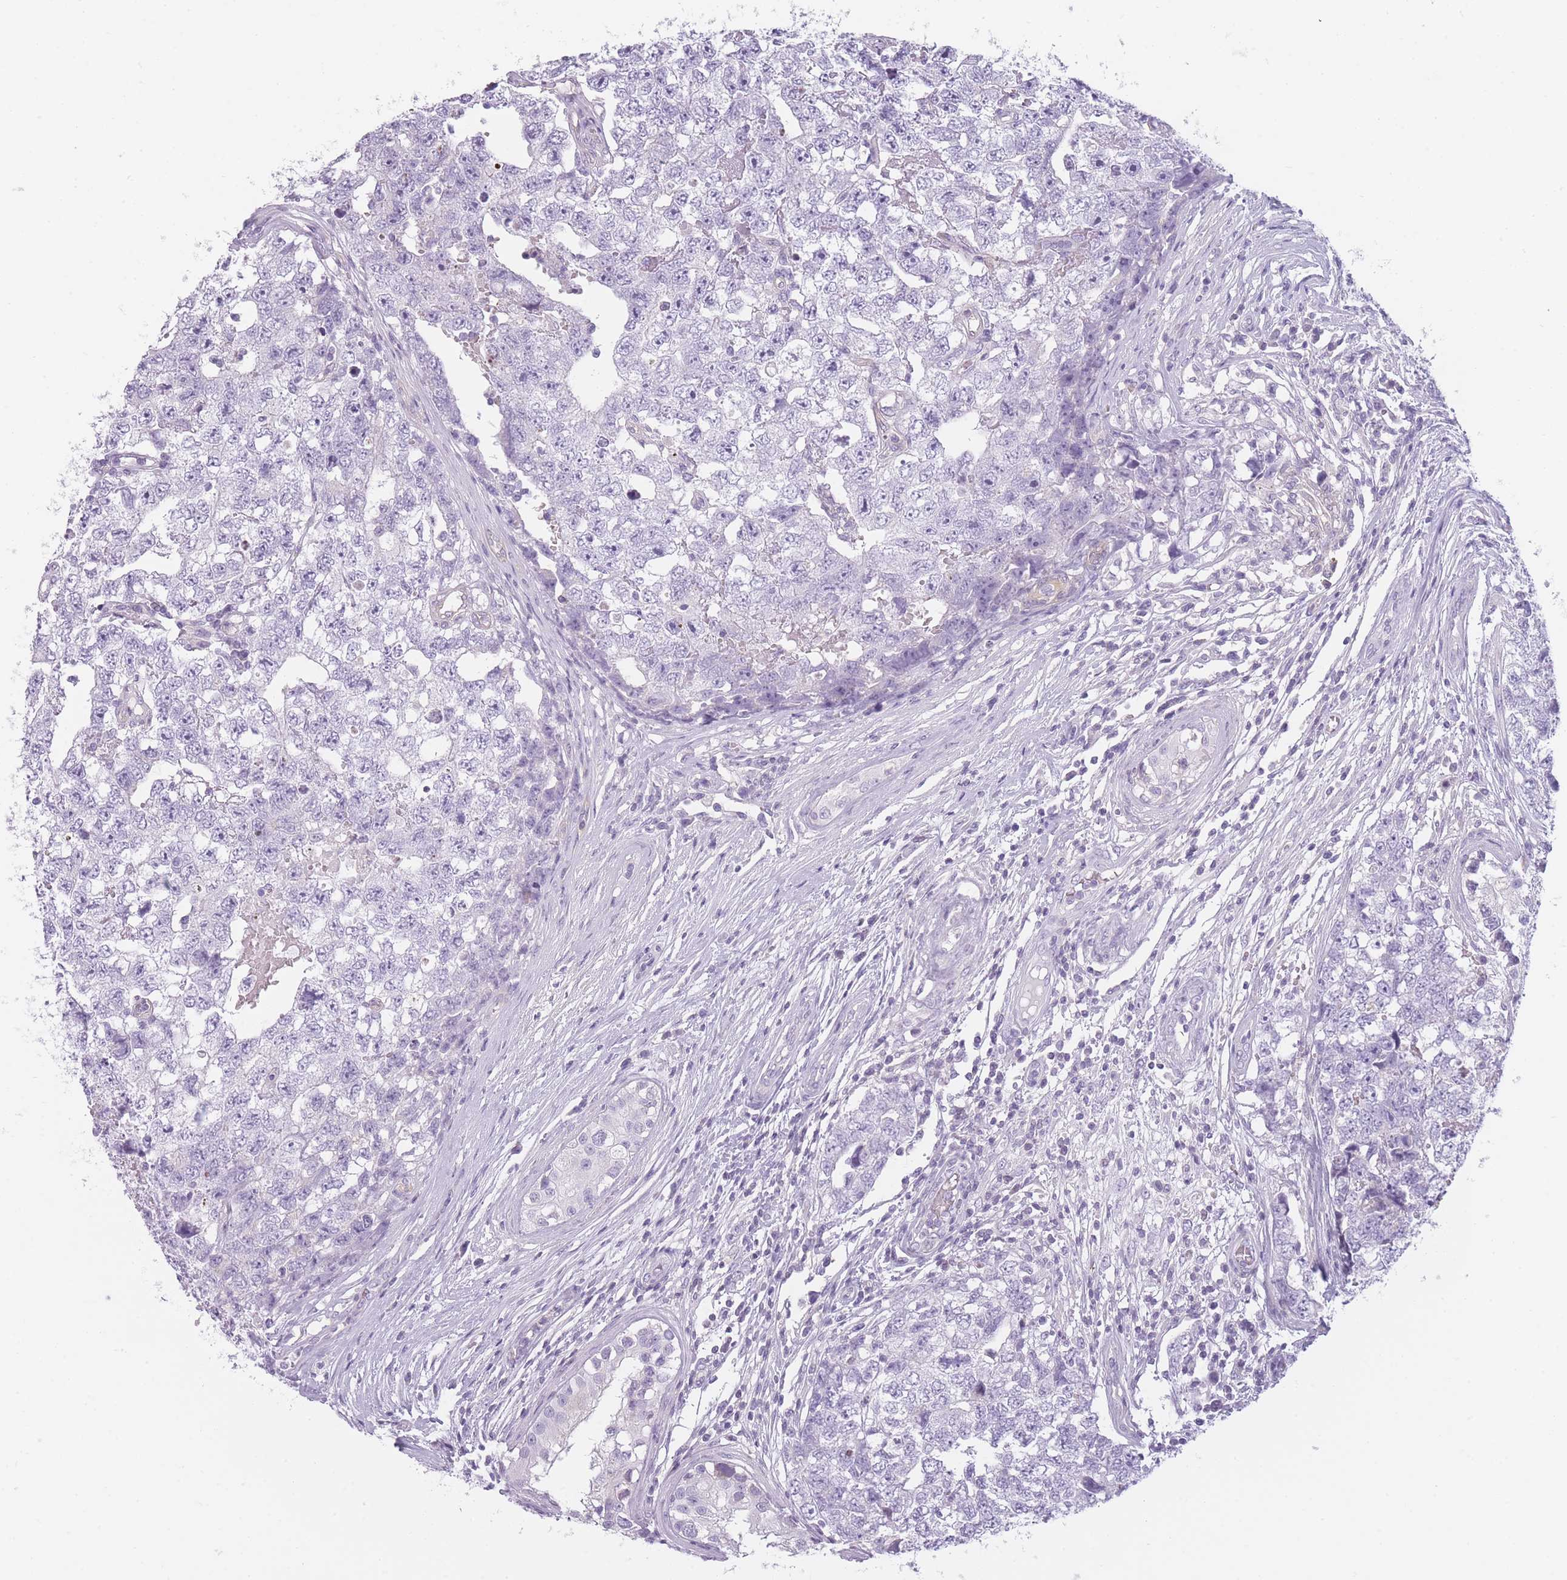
{"staining": {"intensity": "negative", "quantity": "none", "location": "none"}, "tissue": "testis cancer", "cell_type": "Tumor cells", "image_type": "cancer", "snomed": [{"axis": "morphology", "description": "Carcinoma, Embryonal, NOS"}, {"axis": "topography", "description": "Testis"}], "caption": "A photomicrograph of human testis cancer (embryonal carcinoma) is negative for staining in tumor cells.", "gene": "GGT1", "patient": {"sex": "male", "age": 22}}